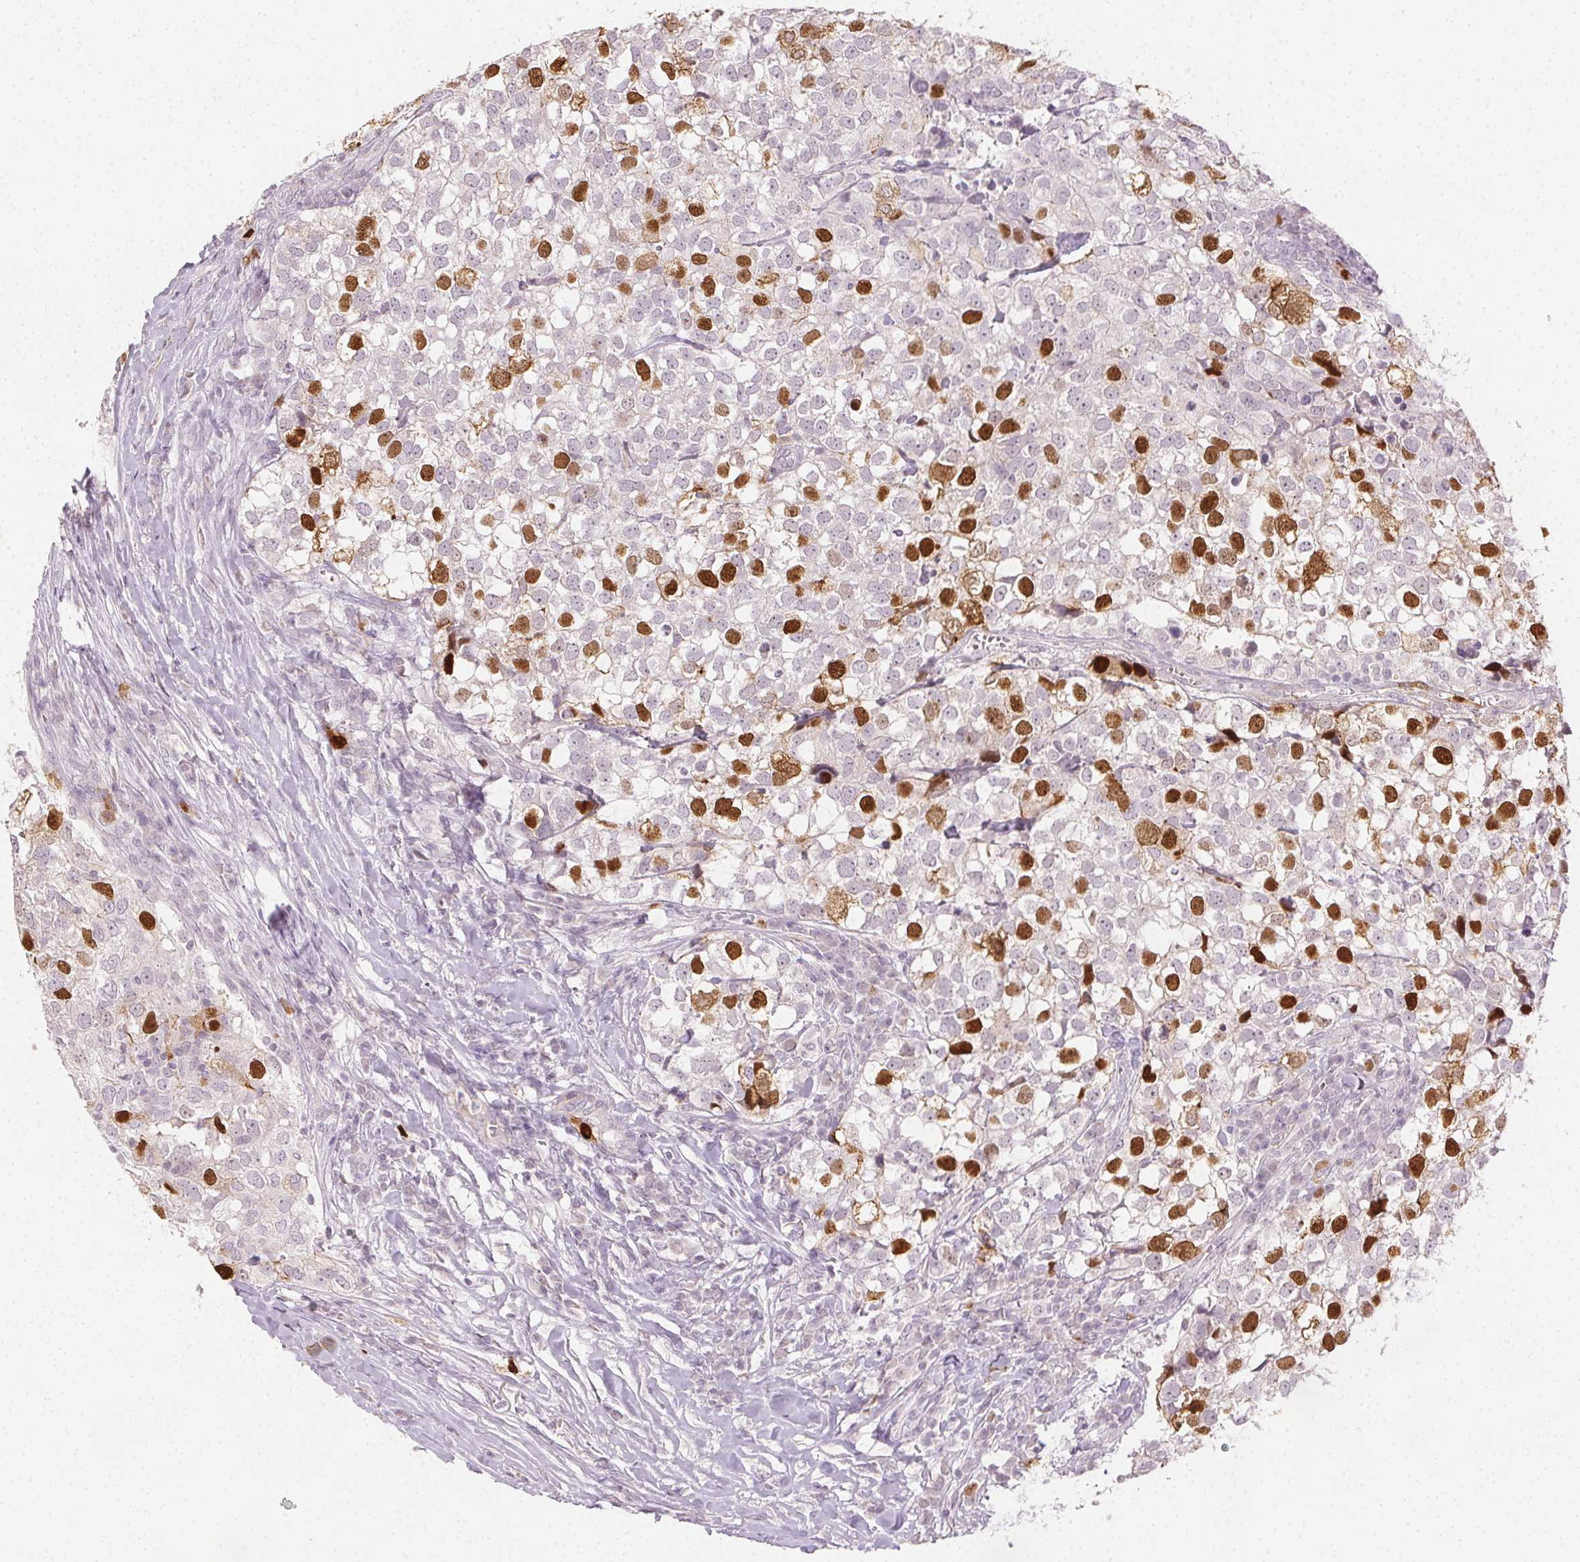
{"staining": {"intensity": "moderate", "quantity": "25%-75%", "location": "nuclear"}, "tissue": "breast cancer", "cell_type": "Tumor cells", "image_type": "cancer", "snomed": [{"axis": "morphology", "description": "Duct carcinoma"}, {"axis": "topography", "description": "Breast"}], "caption": "High-power microscopy captured an immunohistochemistry (IHC) photomicrograph of breast intraductal carcinoma, revealing moderate nuclear positivity in about 25%-75% of tumor cells.", "gene": "ANLN", "patient": {"sex": "female", "age": 30}}